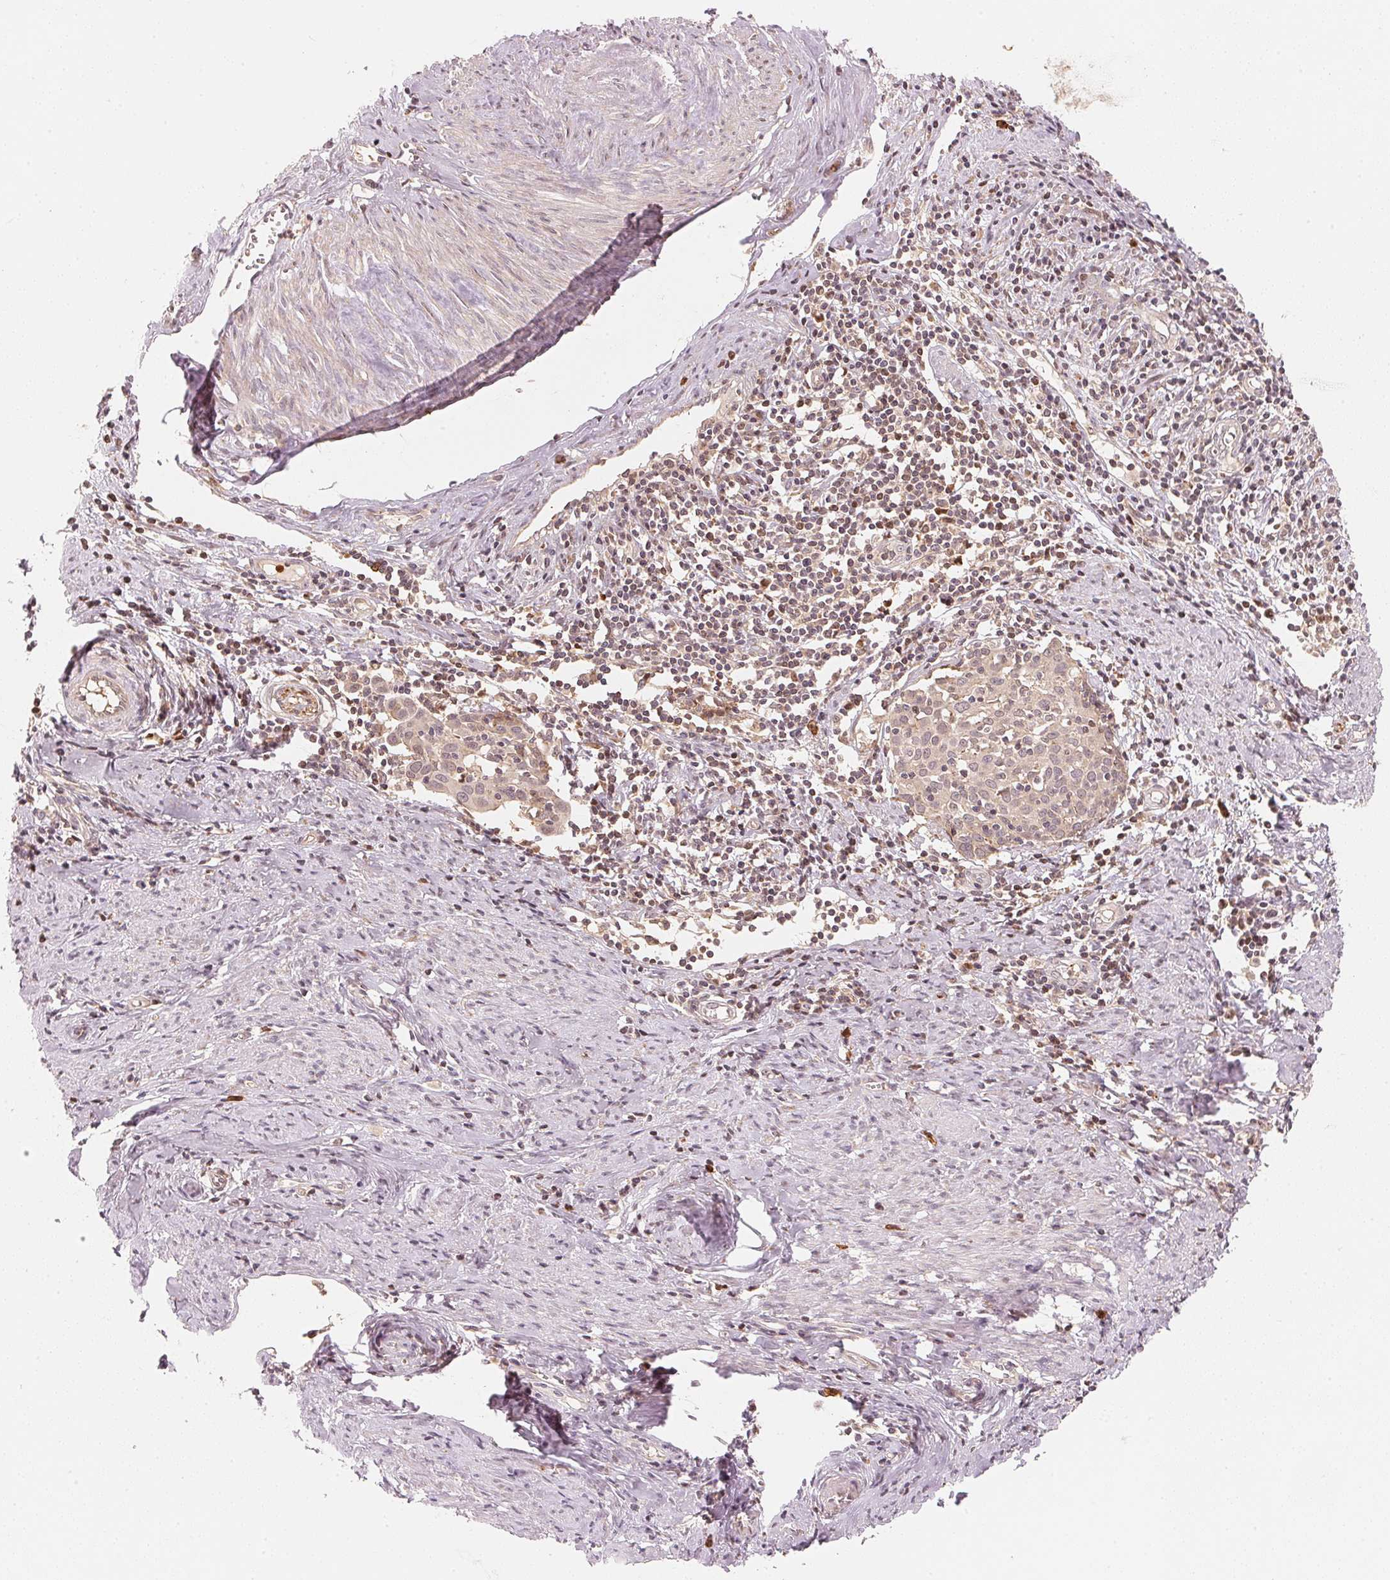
{"staining": {"intensity": "negative", "quantity": "none", "location": "none"}, "tissue": "cervical cancer", "cell_type": "Tumor cells", "image_type": "cancer", "snomed": [{"axis": "morphology", "description": "Squamous cell carcinoma, NOS"}, {"axis": "topography", "description": "Cervix"}], "caption": "DAB (3,3'-diaminobenzidine) immunohistochemical staining of cervical squamous cell carcinoma reveals no significant expression in tumor cells. (DAB (3,3'-diaminobenzidine) IHC, high magnification).", "gene": "PRKN", "patient": {"sex": "female", "age": 62}}